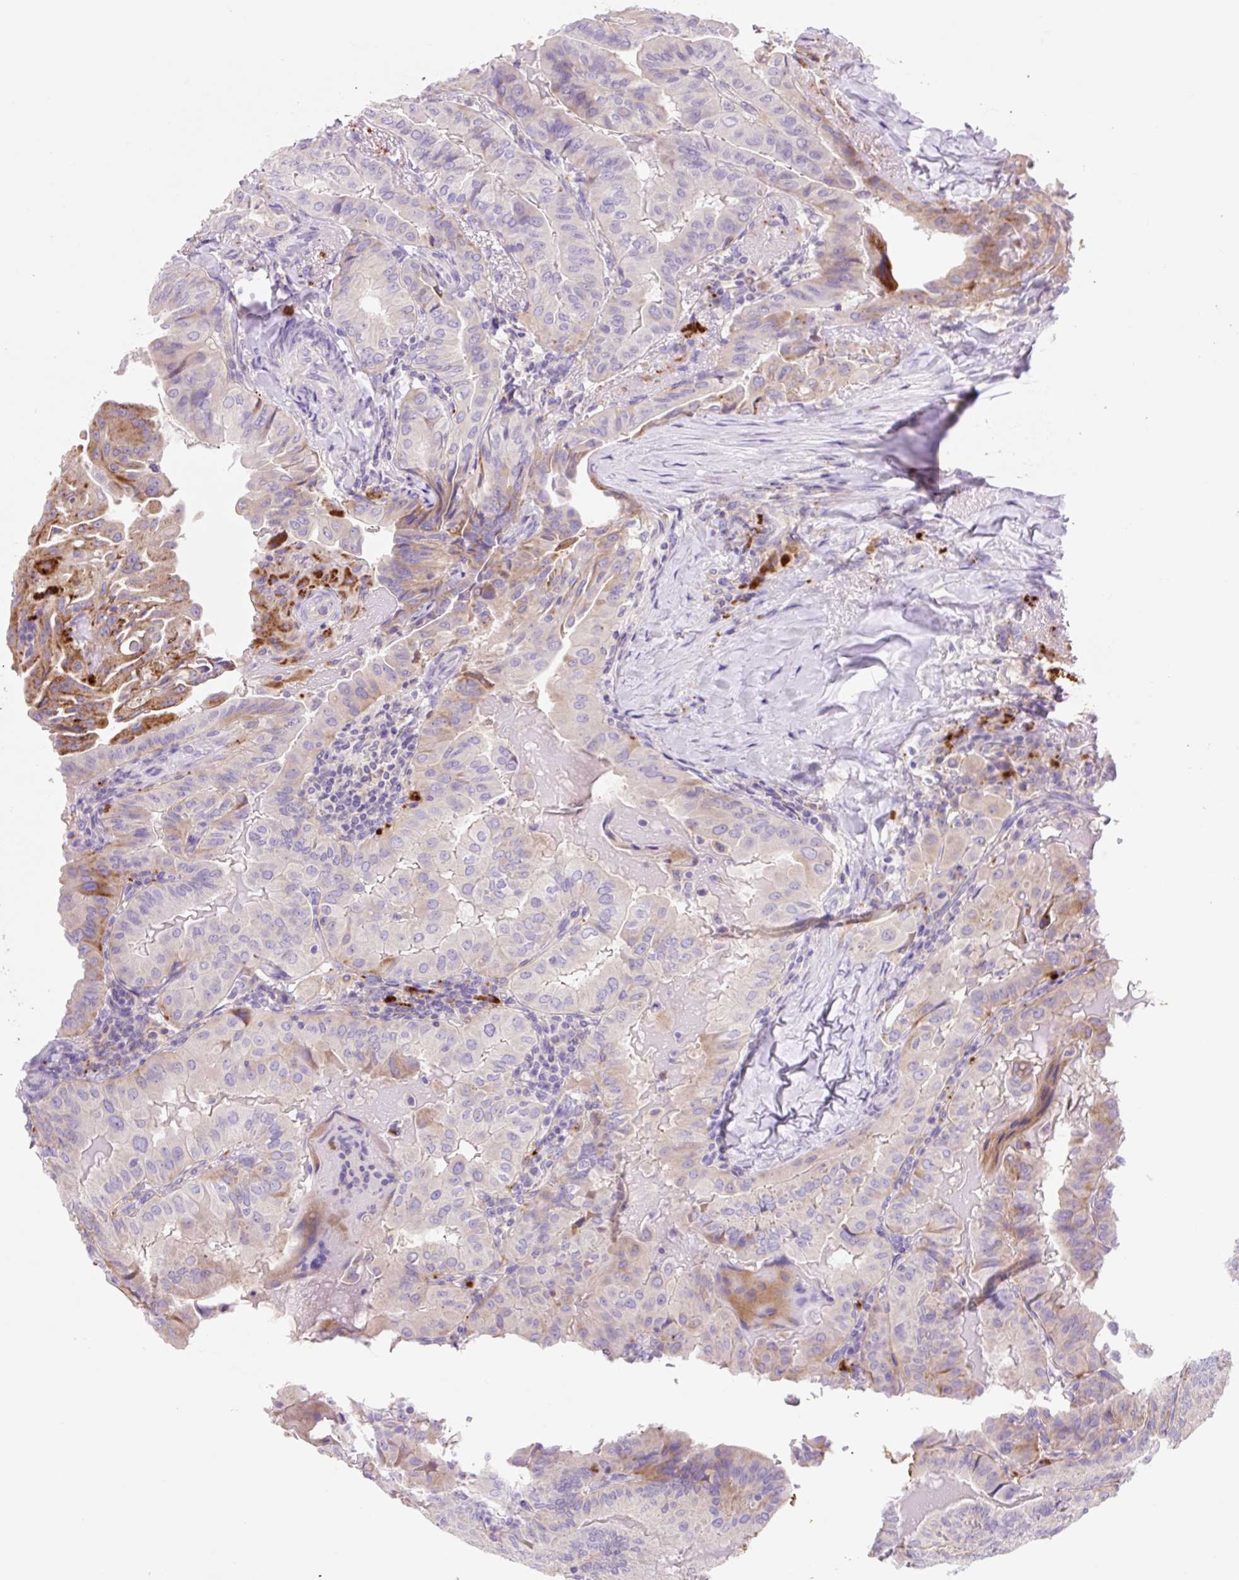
{"staining": {"intensity": "moderate", "quantity": "<25%", "location": "cytoplasmic/membranous"}, "tissue": "thyroid cancer", "cell_type": "Tumor cells", "image_type": "cancer", "snomed": [{"axis": "morphology", "description": "Papillary adenocarcinoma, NOS"}, {"axis": "topography", "description": "Thyroid gland"}], "caption": "High-magnification brightfield microscopy of thyroid papillary adenocarcinoma stained with DAB (3,3'-diaminobenzidine) (brown) and counterstained with hematoxylin (blue). tumor cells exhibit moderate cytoplasmic/membranous expression is appreciated in about<25% of cells. (IHC, brightfield microscopy, high magnification).", "gene": "HEXA", "patient": {"sex": "female", "age": 68}}